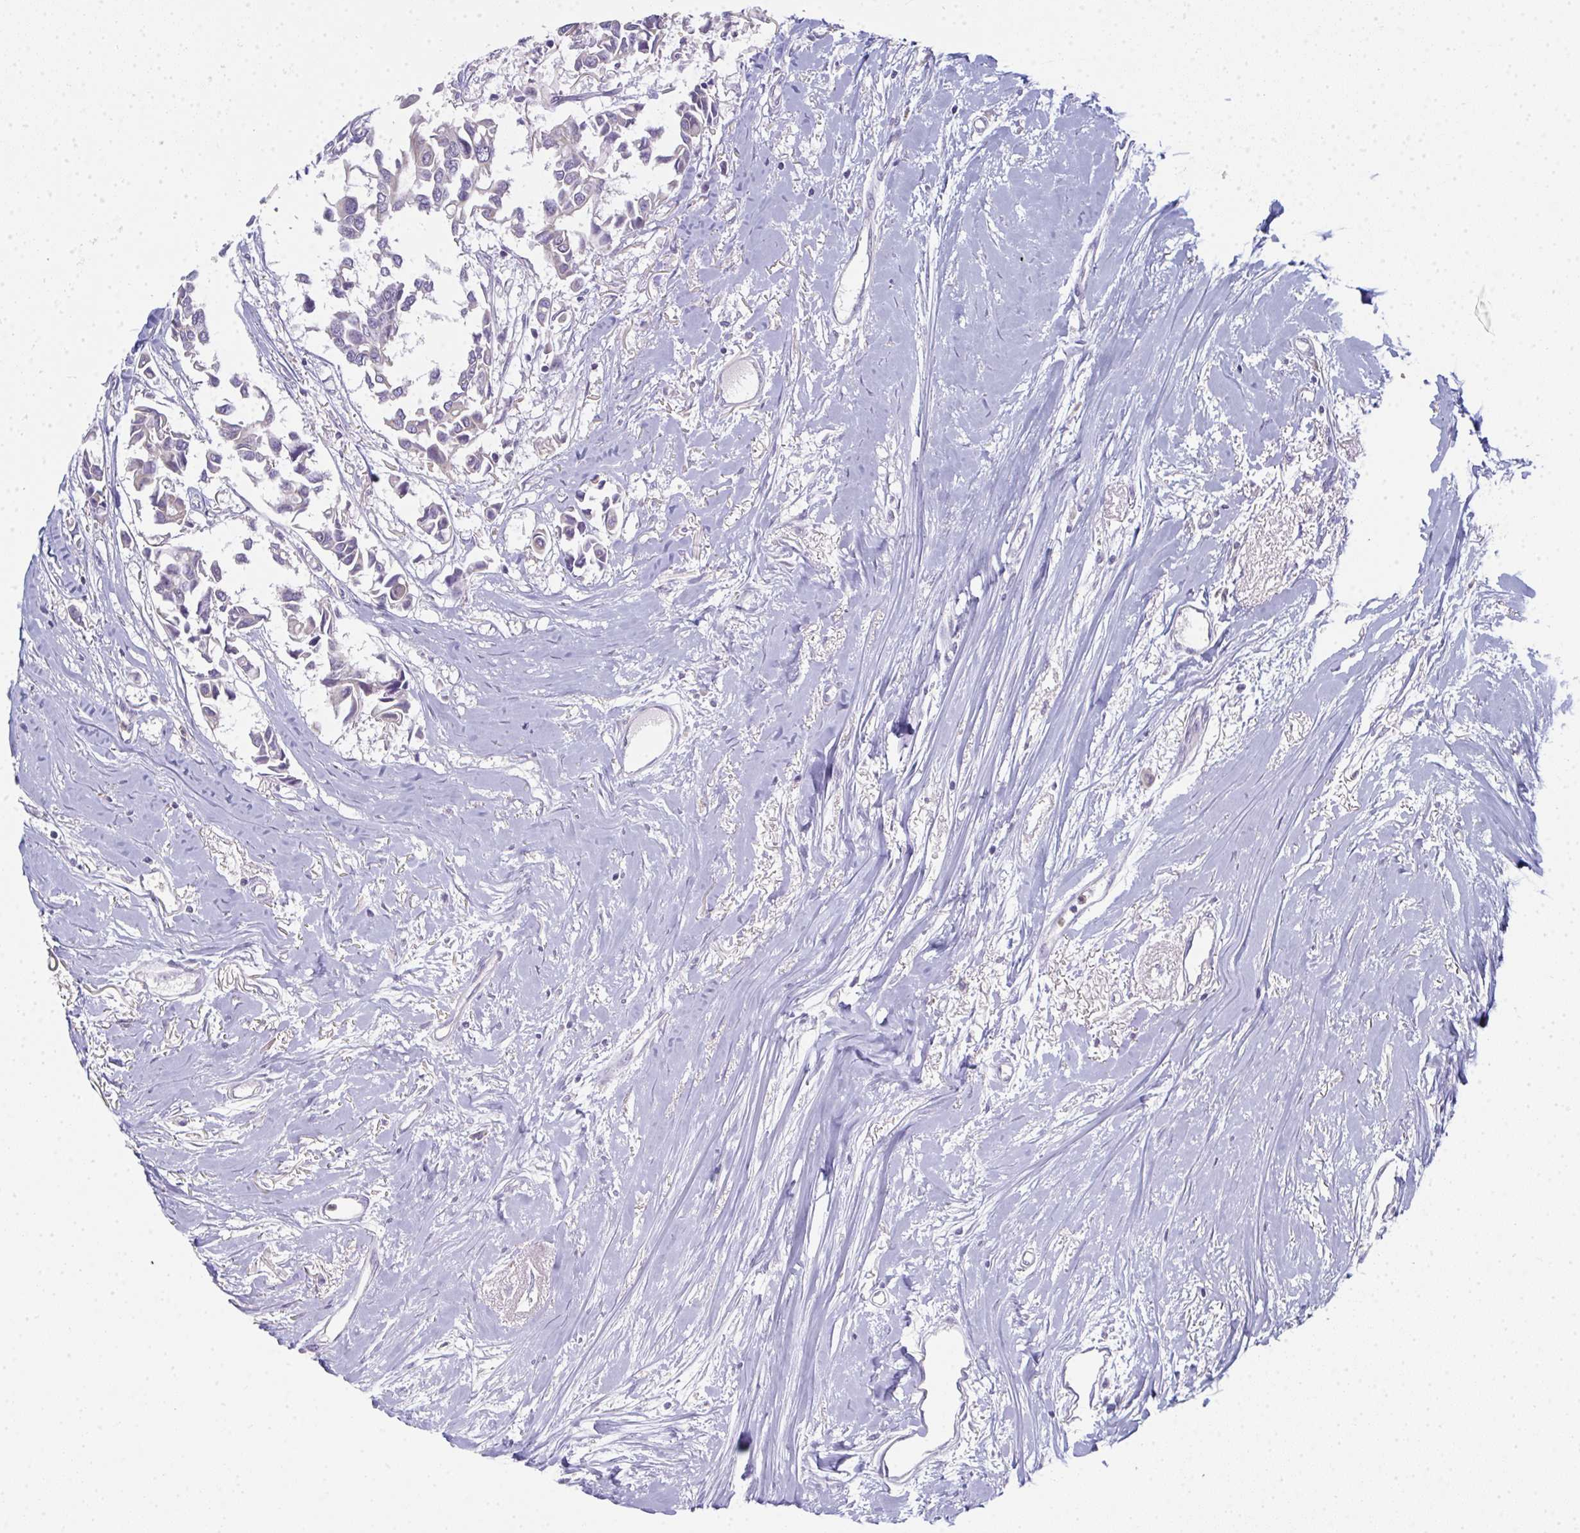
{"staining": {"intensity": "weak", "quantity": "<25%", "location": "cytoplasmic/membranous"}, "tissue": "breast cancer", "cell_type": "Tumor cells", "image_type": "cancer", "snomed": [{"axis": "morphology", "description": "Duct carcinoma"}, {"axis": "topography", "description": "Breast"}], "caption": "Immunohistochemistry image of neoplastic tissue: breast cancer (intraductal carcinoma) stained with DAB (3,3'-diaminobenzidine) demonstrates no significant protein positivity in tumor cells.", "gene": "RIOK1", "patient": {"sex": "female", "age": 54}}